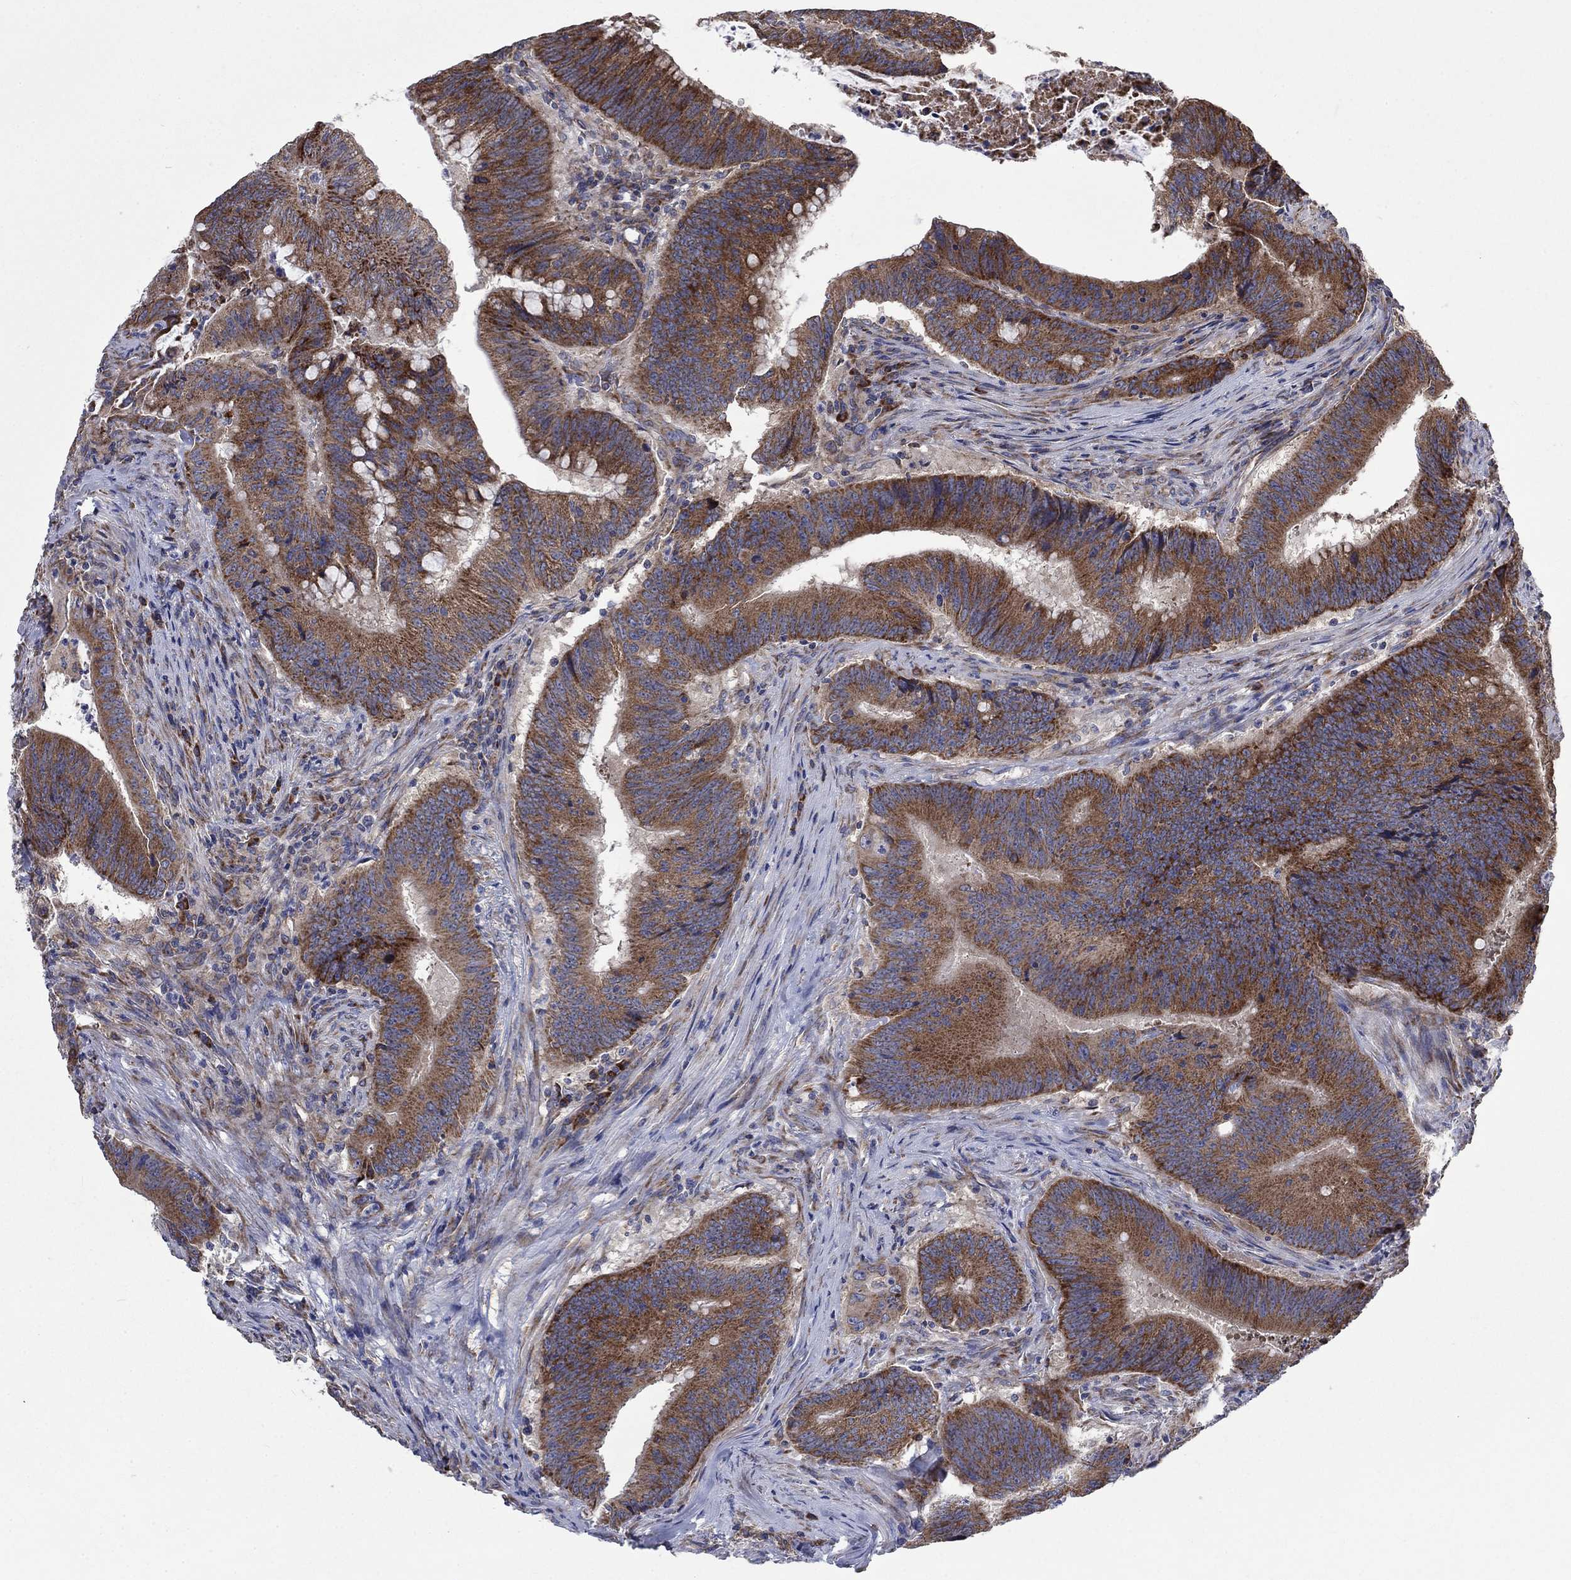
{"staining": {"intensity": "strong", "quantity": "25%-75%", "location": "cytoplasmic/membranous"}, "tissue": "colorectal cancer", "cell_type": "Tumor cells", "image_type": "cancer", "snomed": [{"axis": "morphology", "description": "Adenocarcinoma, NOS"}, {"axis": "topography", "description": "Colon"}], "caption": "Human adenocarcinoma (colorectal) stained with a protein marker demonstrates strong staining in tumor cells.", "gene": "RPLP0", "patient": {"sex": "female", "age": 87}}